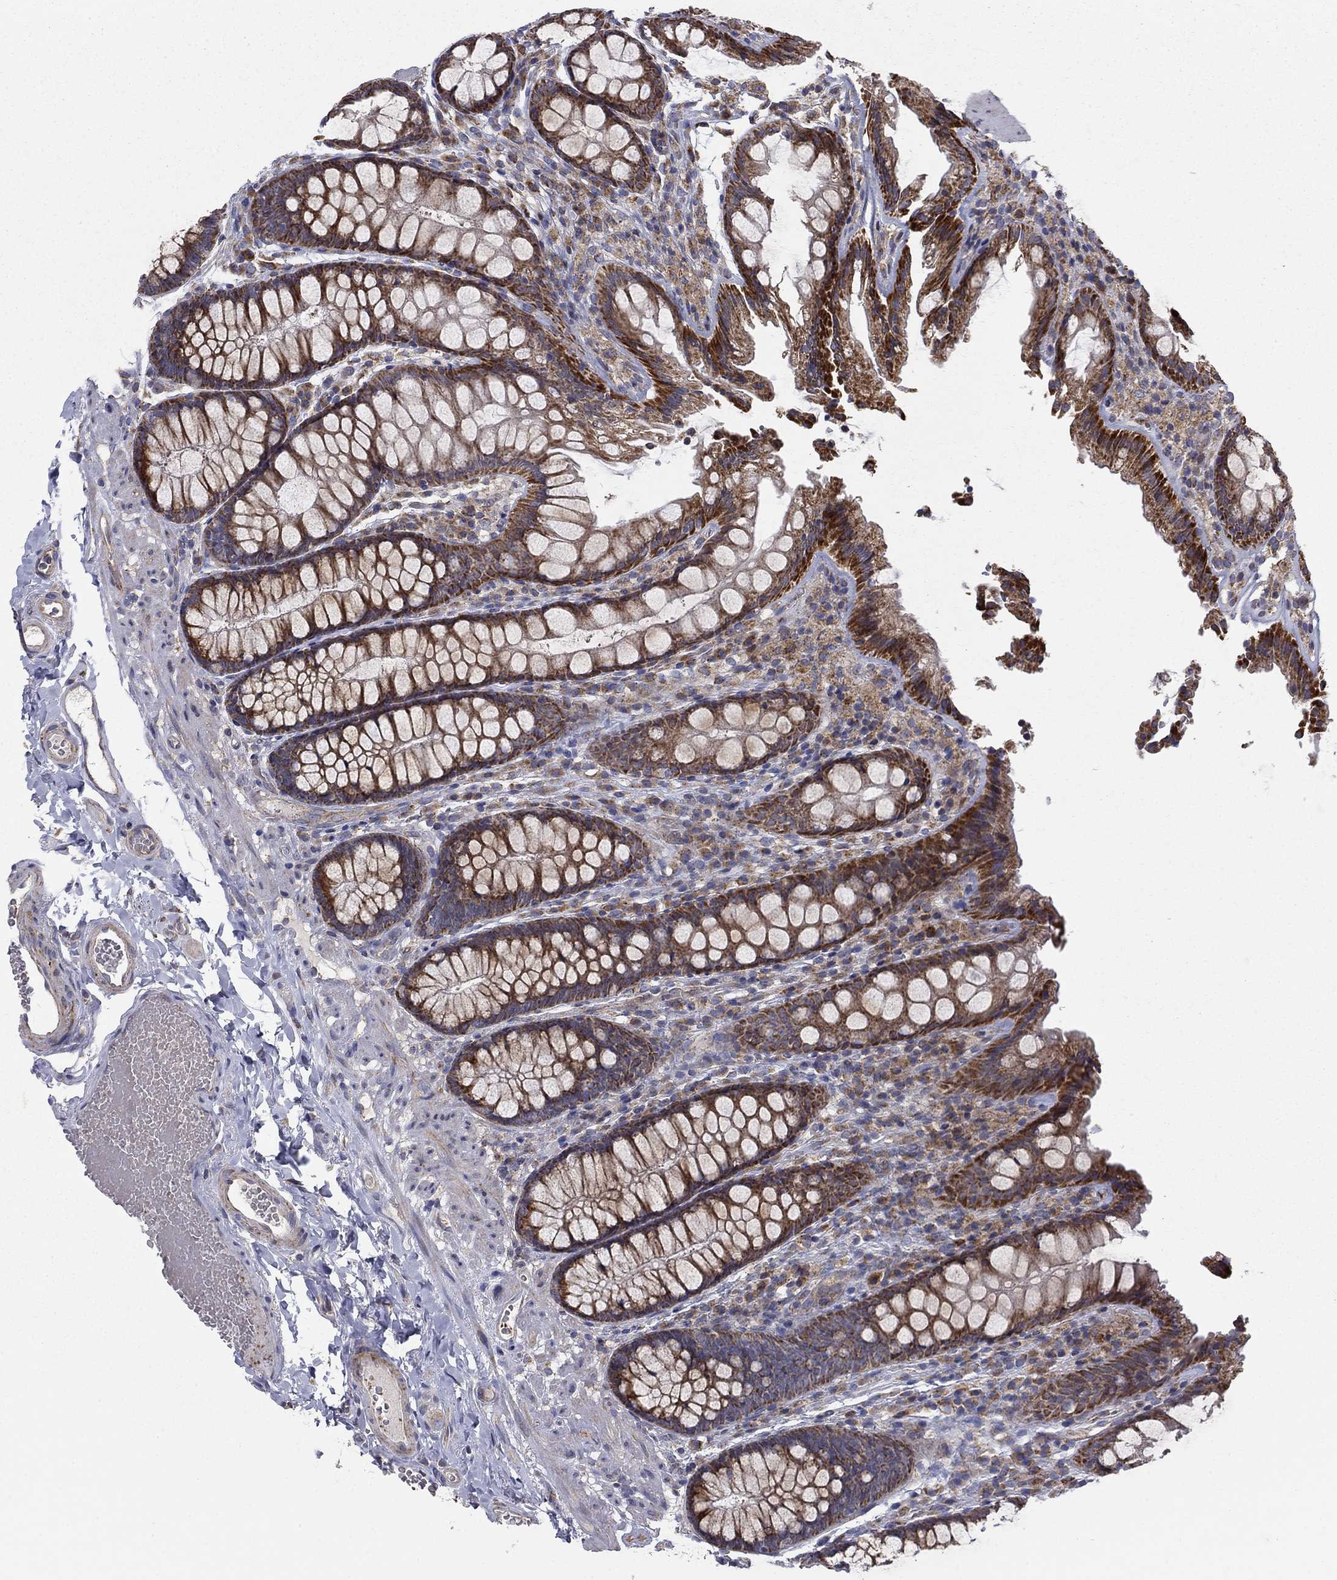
{"staining": {"intensity": "negative", "quantity": "none", "location": "none"}, "tissue": "colon", "cell_type": "Endothelial cells", "image_type": "normal", "snomed": [{"axis": "morphology", "description": "Normal tissue, NOS"}, {"axis": "topography", "description": "Colon"}], "caption": "Immunohistochemistry (IHC) of benign colon displays no positivity in endothelial cells. The staining is performed using DAB (3,3'-diaminobenzidine) brown chromogen with nuclei counter-stained in using hematoxylin.", "gene": "MMAA", "patient": {"sex": "female", "age": 86}}